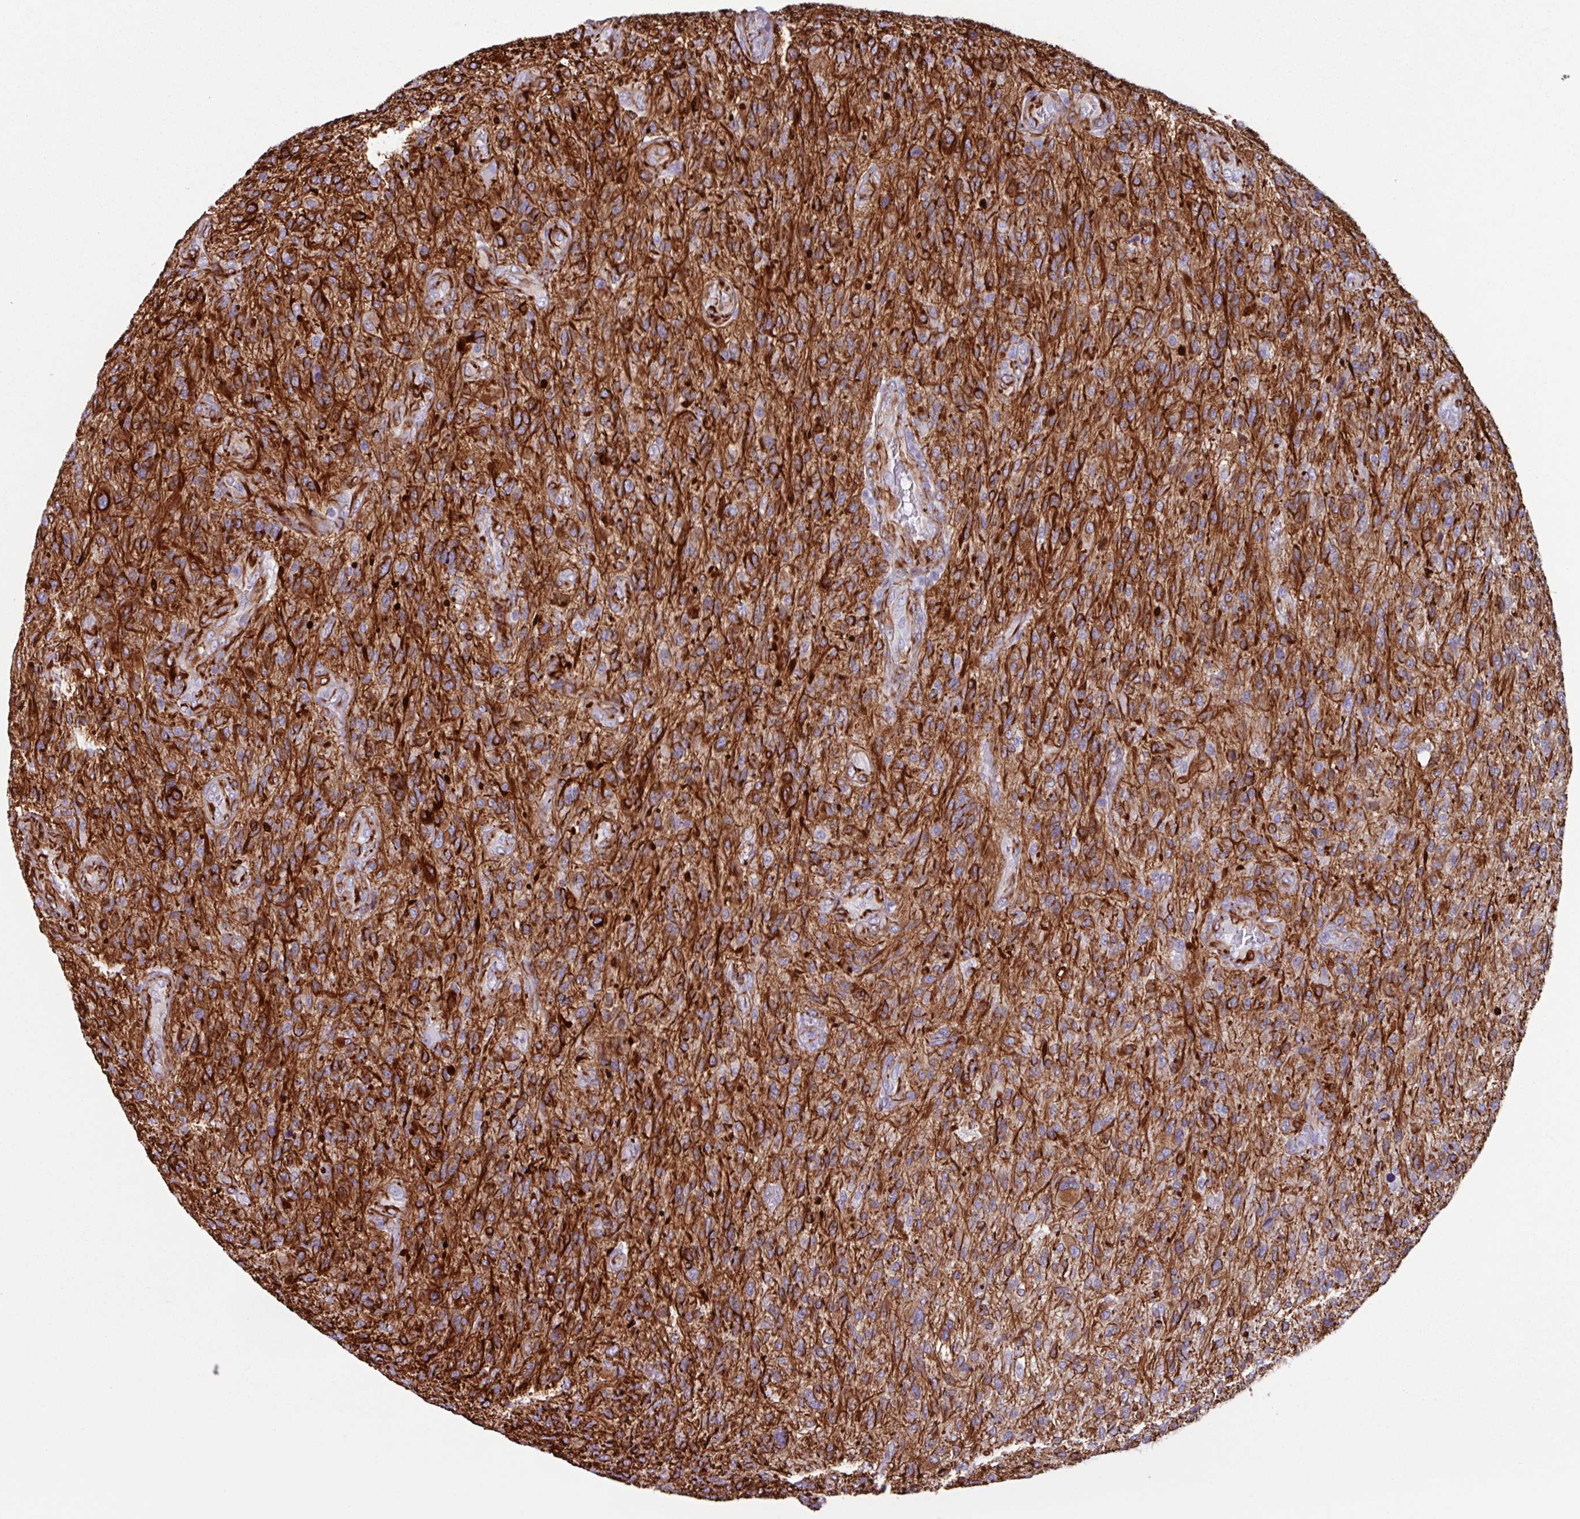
{"staining": {"intensity": "strong", "quantity": "<25%", "location": "cytoplasmic/membranous"}, "tissue": "glioma", "cell_type": "Tumor cells", "image_type": "cancer", "snomed": [{"axis": "morphology", "description": "Glioma, malignant, High grade"}, {"axis": "topography", "description": "Brain"}], "caption": "High-power microscopy captured an immunohistochemistry (IHC) histopathology image of malignant high-grade glioma, revealing strong cytoplasmic/membranous positivity in about <25% of tumor cells. (DAB (3,3'-diaminobenzidine) IHC, brown staining for protein, blue staining for nuclei).", "gene": "BTD", "patient": {"sex": "male", "age": 47}}